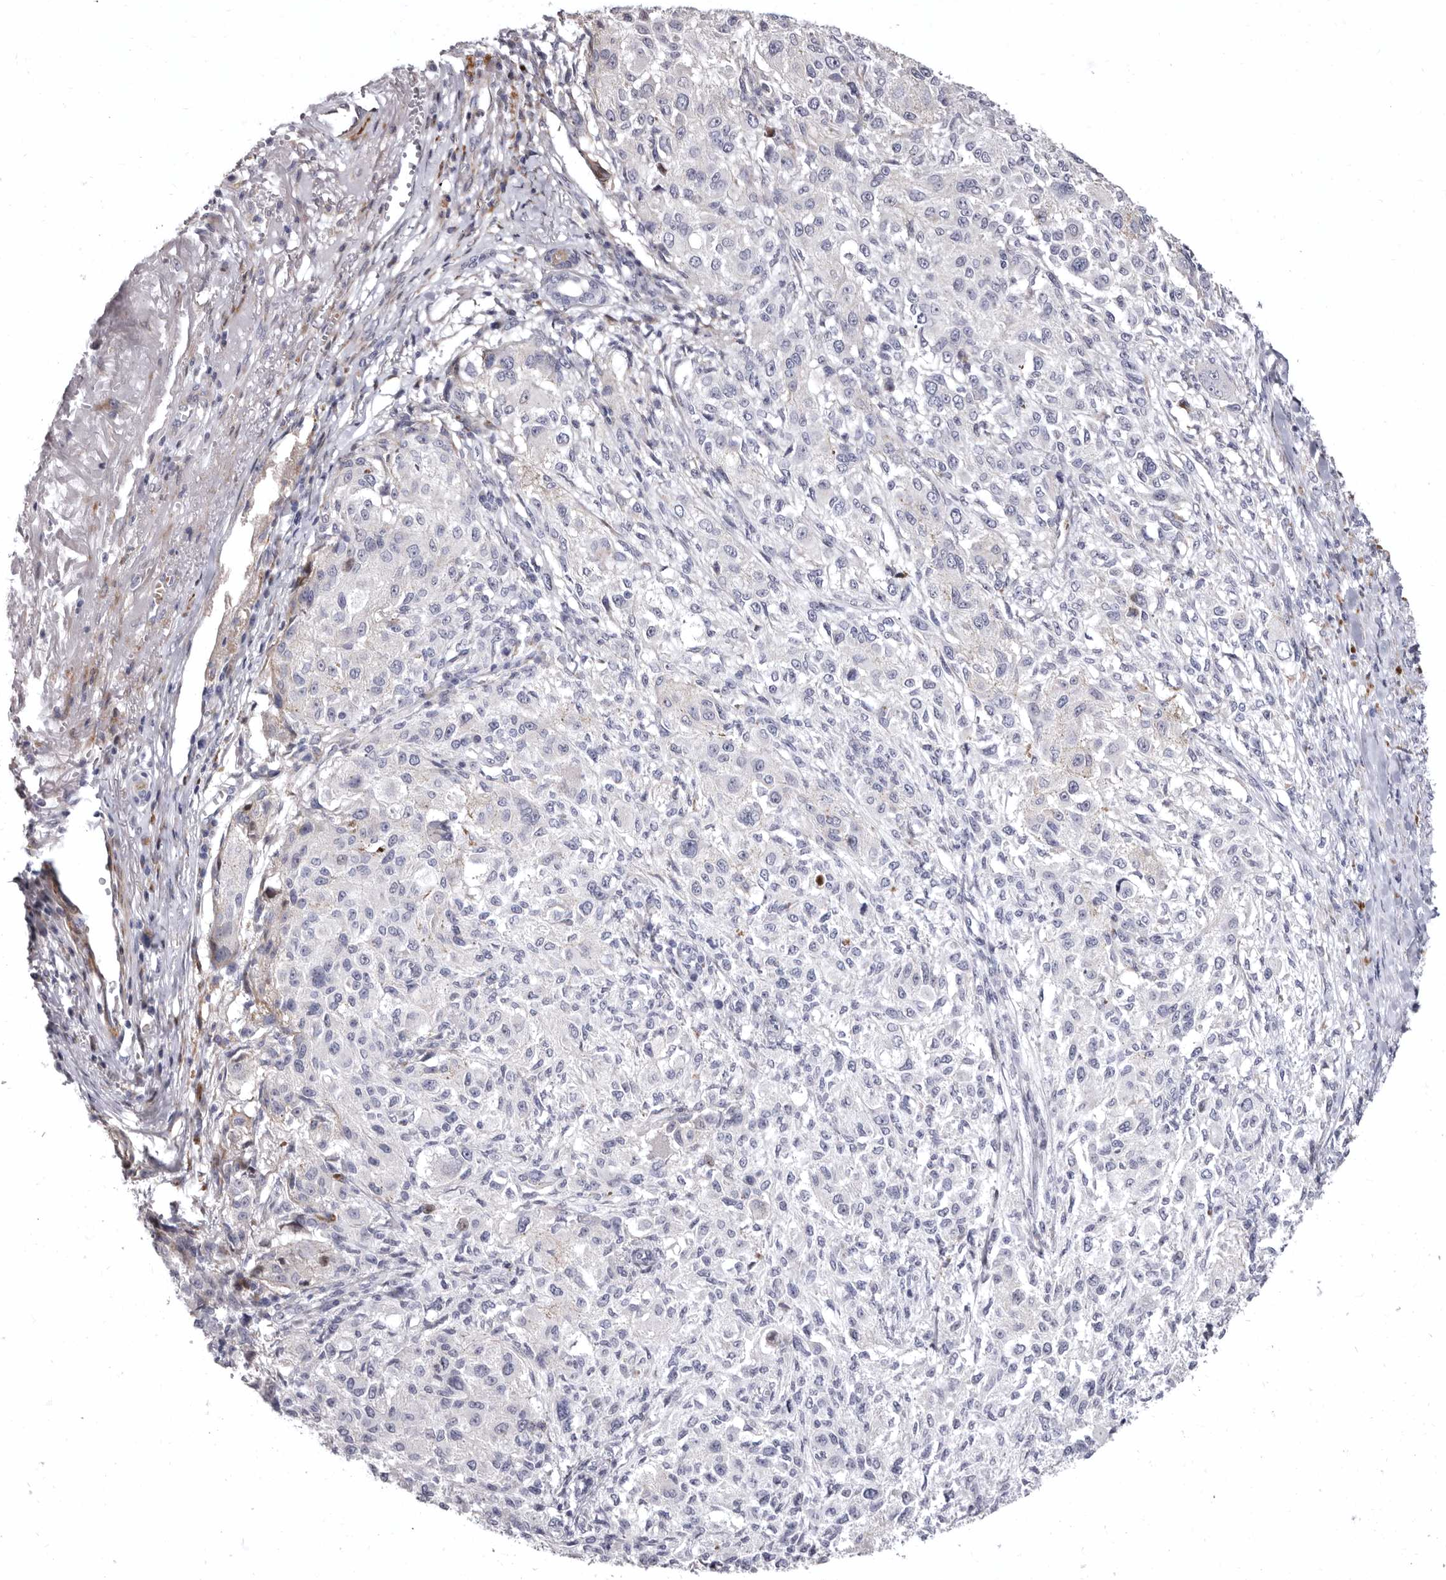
{"staining": {"intensity": "negative", "quantity": "none", "location": "none"}, "tissue": "melanoma", "cell_type": "Tumor cells", "image_type": "cancer", "snomed": [{"axis": "morphology", "description": "Necrosis, NOS"}, {"axis": "morphology", "description": "Malignant melanoma, NOS"}, {"axis": "topography", "description": "Skin"}], "caption": "Human melanoma stained for a protein using immunohistochemistry shows no staining in tumor cells.", "gene": "AIDA", "patient": {"sex": "female", "age": 87}}